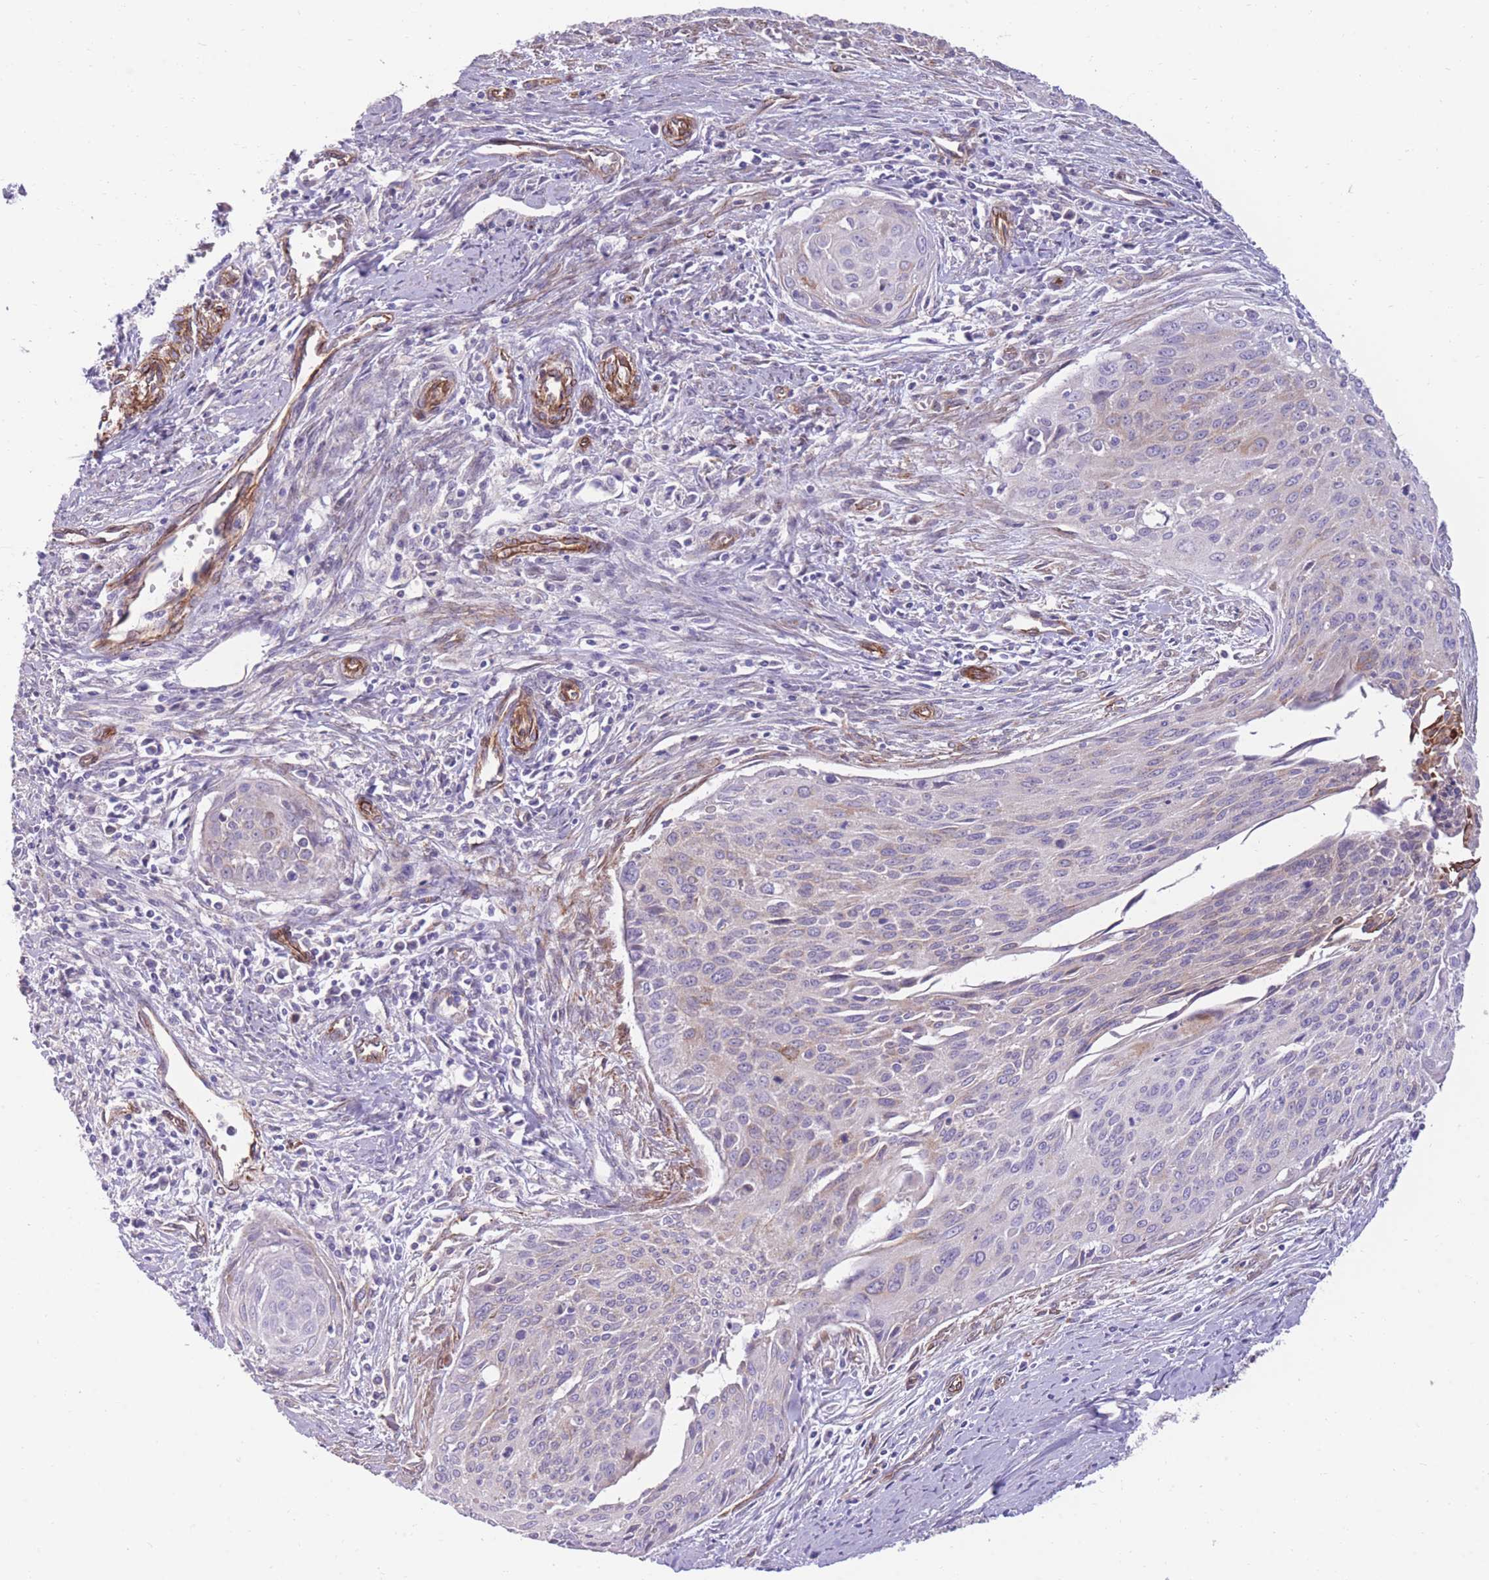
{"staining": {"intensity": "weak", "quantity": "<25%", "location": "cytoplasmic/membranous"}, "tissue": "cervical cancer", "cell_type": "Tumor cells", "image_type": "cancer", "snomed": [{"axis": "morphology", "description": "Squamous cell carcinoma, NOS"}, {"axis": "topography", "description": "Cervix"}], "caption": "The image exhibits no staining of tumor cells in cervical squamous cell carcinoma.", "gene": "RGS11", "patient": {"sex": "female", "age": 55}}